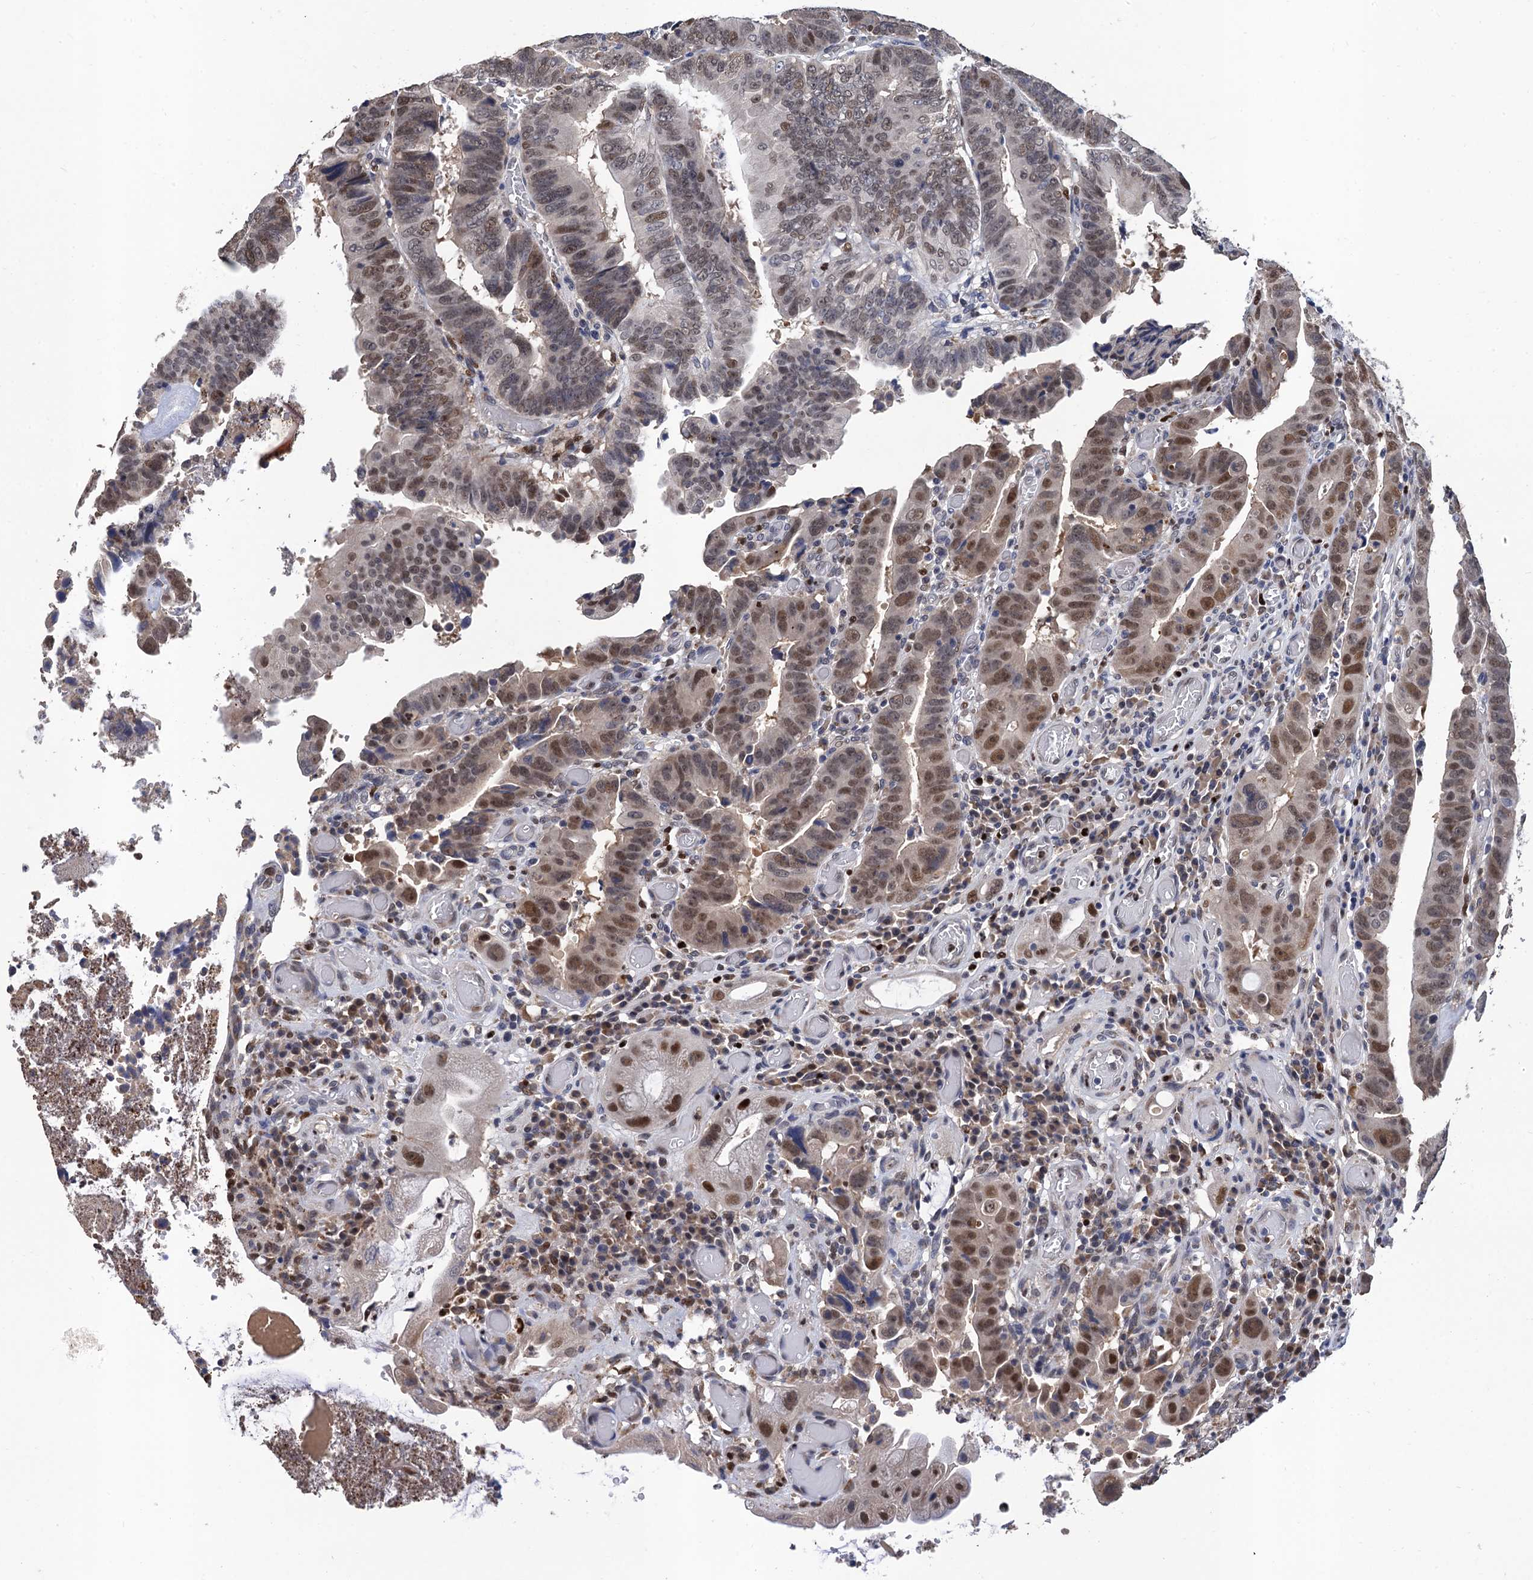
{"staining": {"intensity": "moderate", "quantity": "25%-75%", "location": "nuclear"}, "tissue": "colorectal cancer", "cell_type": "Tumor cells", "image_type": "cancer", "snomed": [{"axis": "morphology", "description": "Normal tissue, NOS"}, {"axis": "morphology", "description": "Adenocarcinoma, NOS"}, {"axis": "topography", "description": "Rectum"}], "caption": "Protein expression analysis of human adenocarcinoma (colorectal) reveals moderate nuclear staining in approximately 25%-75% of tumor cells.", "gene": "TSEN34", "patient": {"sex": "female", "age": 65}}